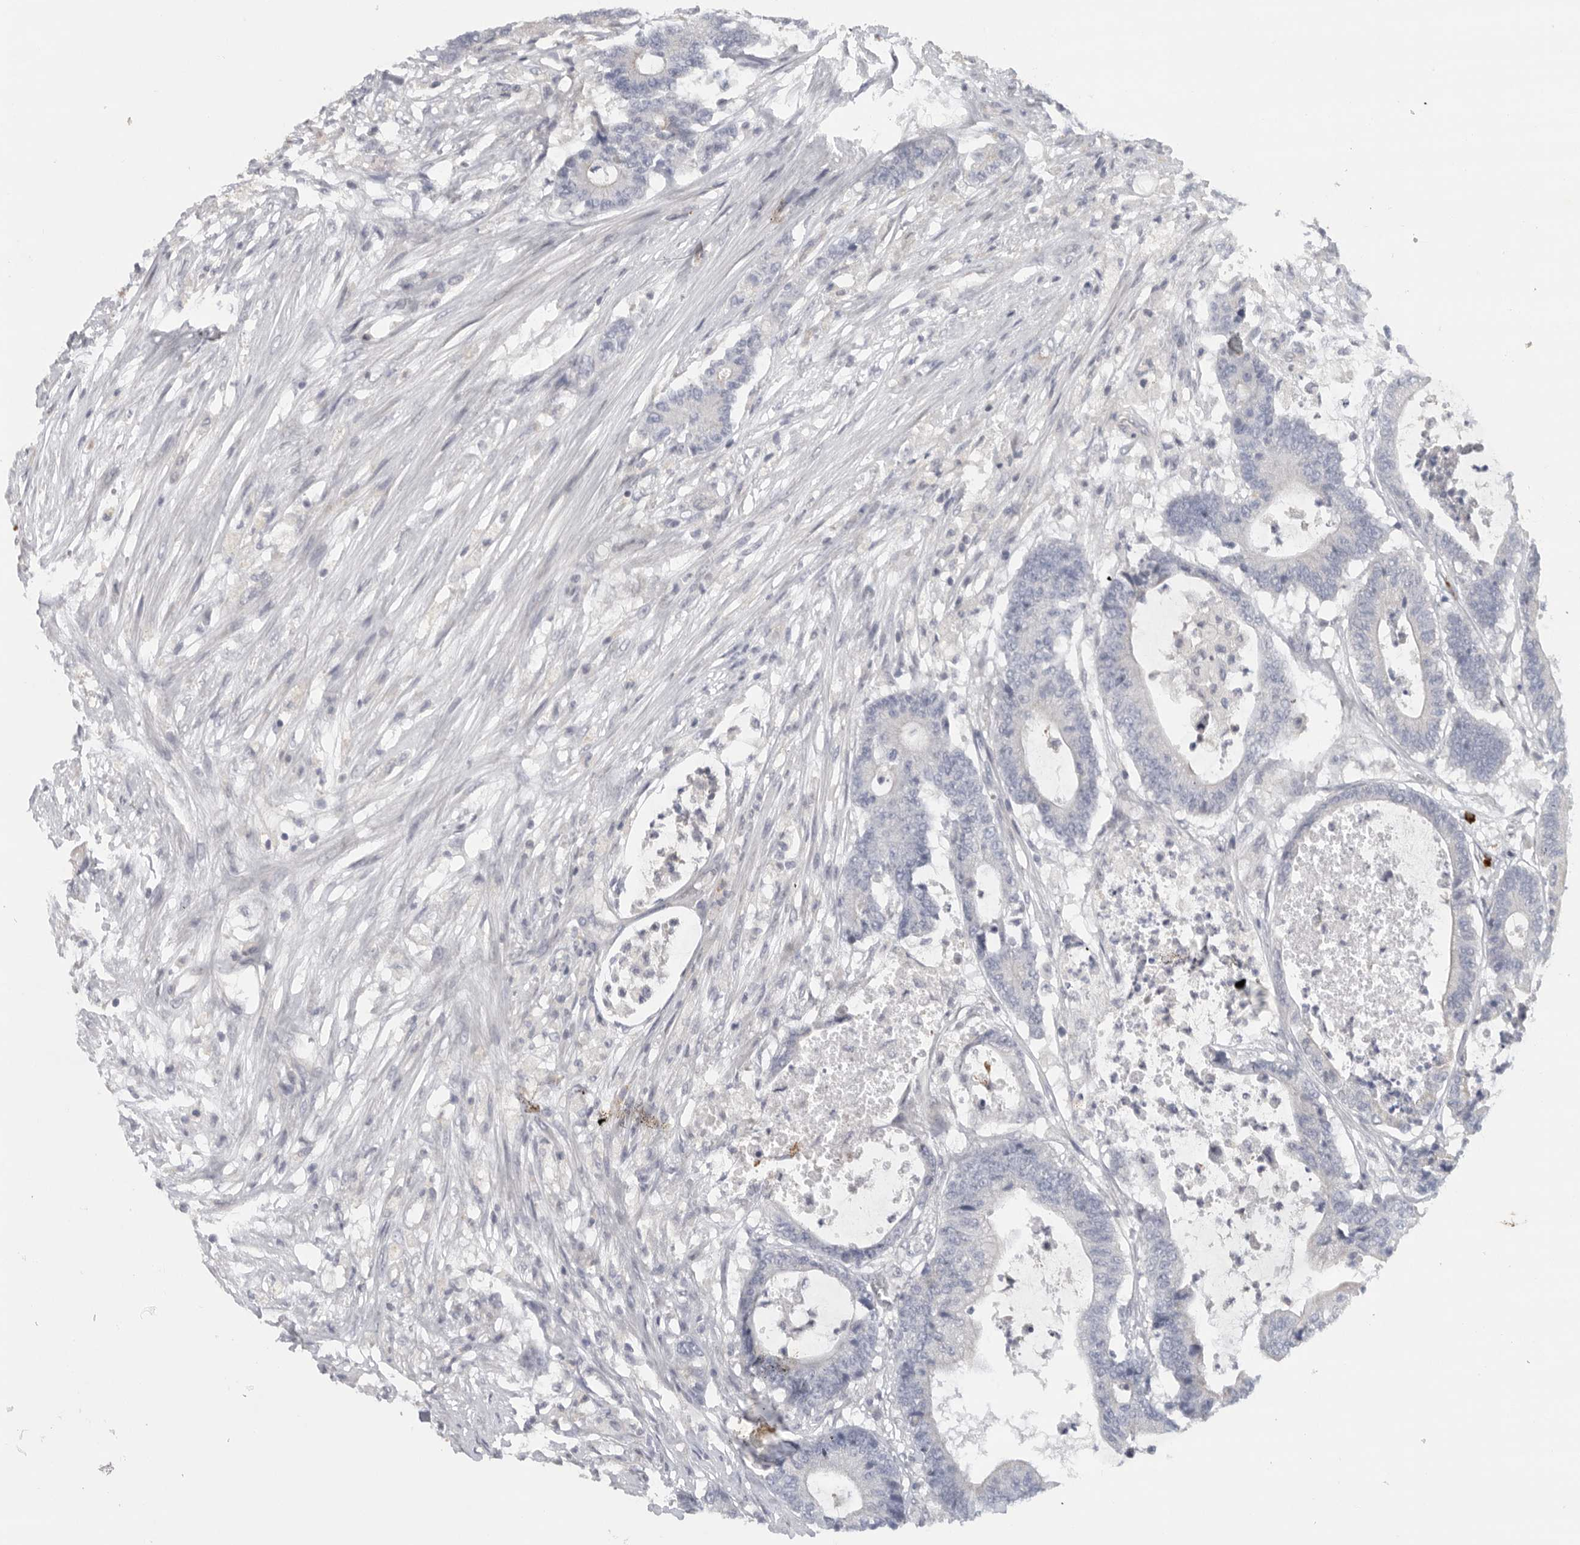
{"staining": {"intensity": "negative", "quantity": "none", "location": "none"}, "tissue": "colorectal cancer", "cell_type": "Tumor cells", "image_type": "cancer", "snomed": [{"axis": "morphology", "description": "Adenocarcinoma, NOS"}, {"axis": "topography", "description": "Colon"}], "caption": "High power microscopy histopathology image of an immunohistochemistry histopathology image of adenocarcinoma (colorectal), revealing no significant expression in tumor cells.", "gene": "TMEM69", "patient": {"sex": "female", "age": 84}}